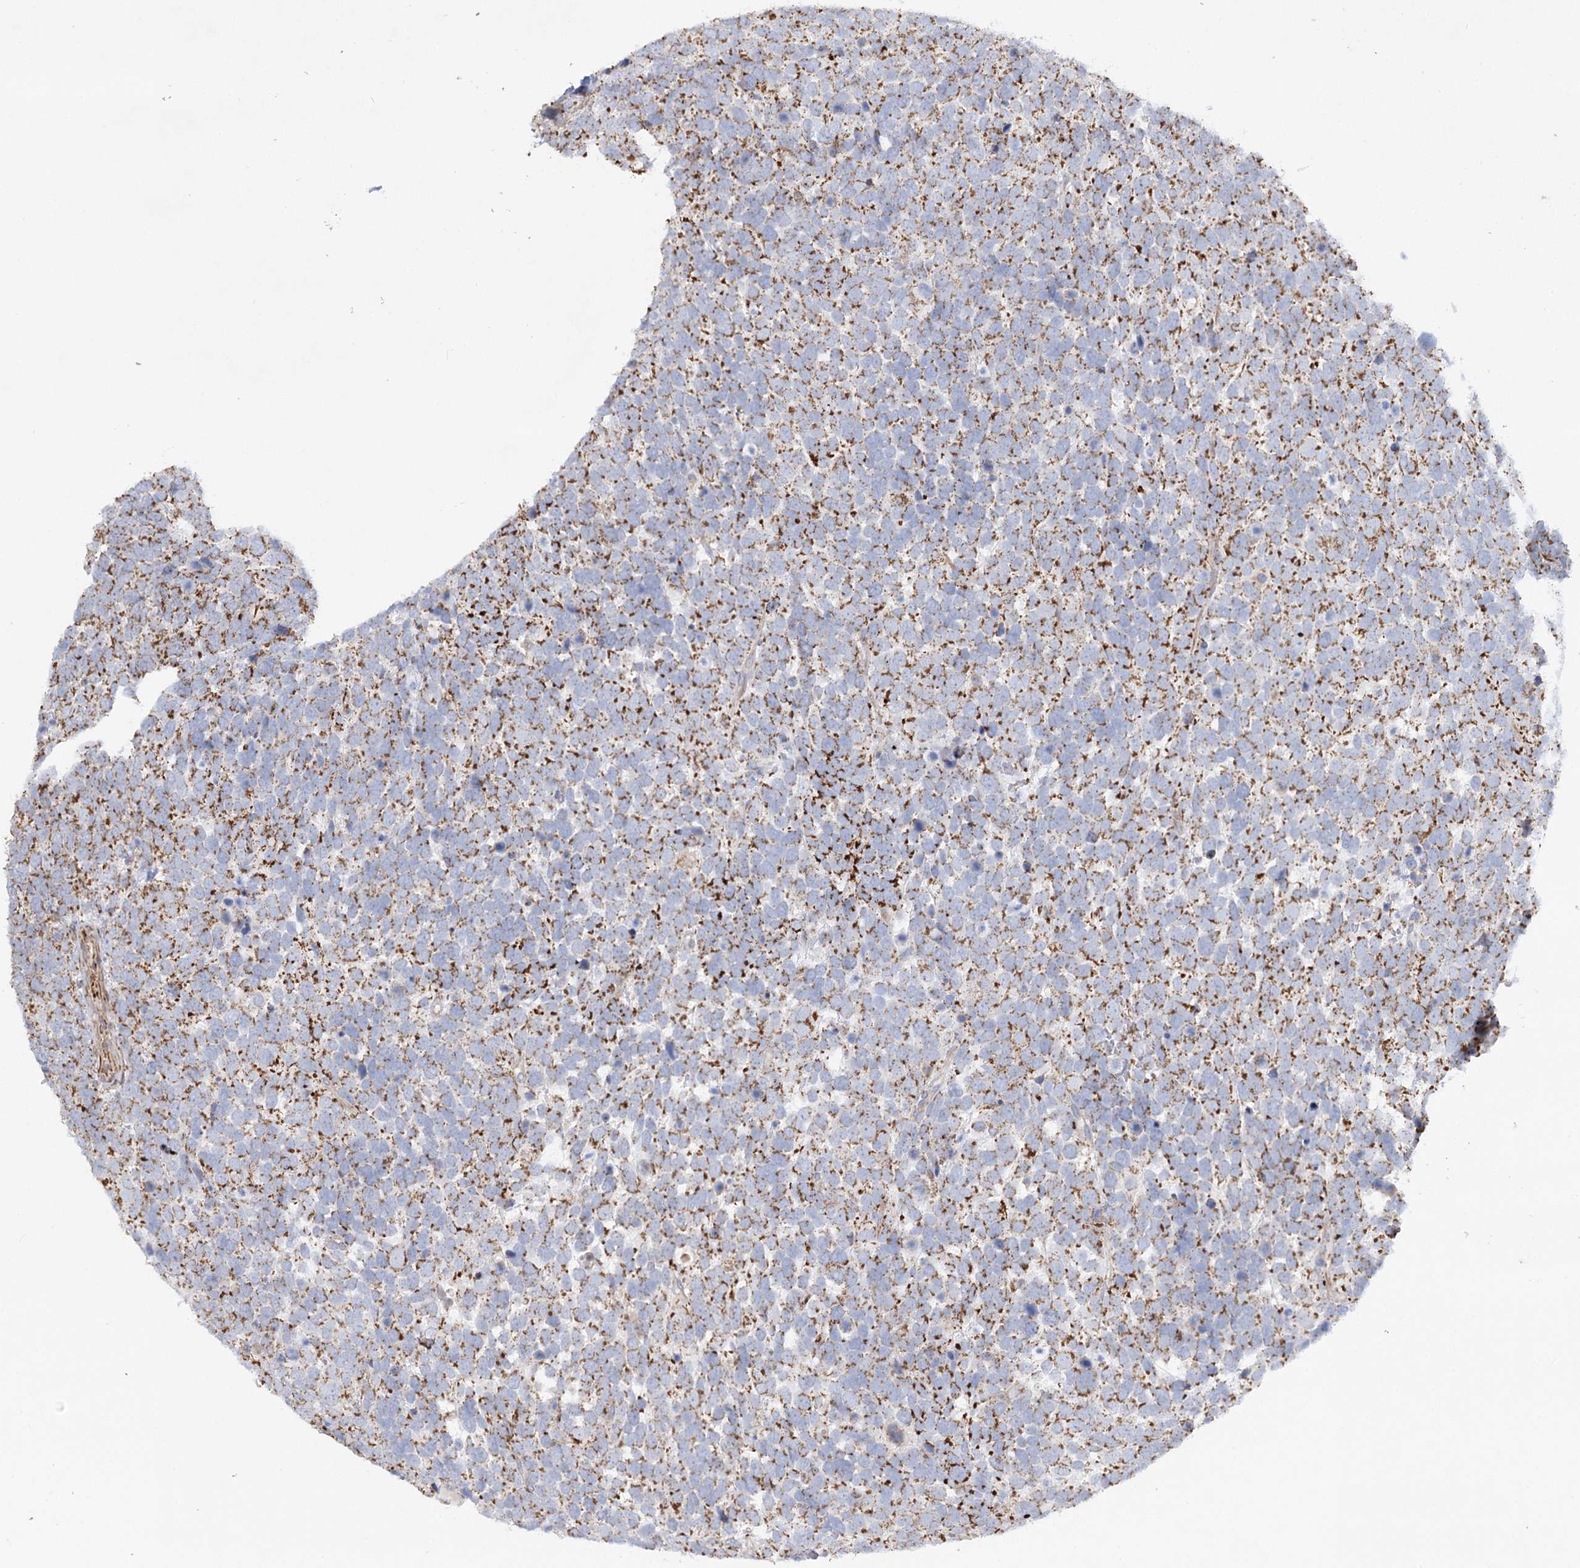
{"staining": {"intensity": "moderate", "quantity": ">75%", "location": "cytoplasmic/membranous"}, "tissue": "urothelial cancer", "cell_type": "Tumor cells", "image_type": "cancer", "snomed": [{"axis": "morphology", "description": "Urothelial carcinoma, High grade"}, {"axis": "topography", "description": "Urinary bladder"}], "caption": "This histopathology image demonstrates immunohistochemistry staining of human high-grade urothelial carcinoma, with medium moderate cytoplasmic/membranous expression in approximately >75% of tumor cells.", "gene": "DHTKD1", "patient": {"sex": "female", "age": 82}}